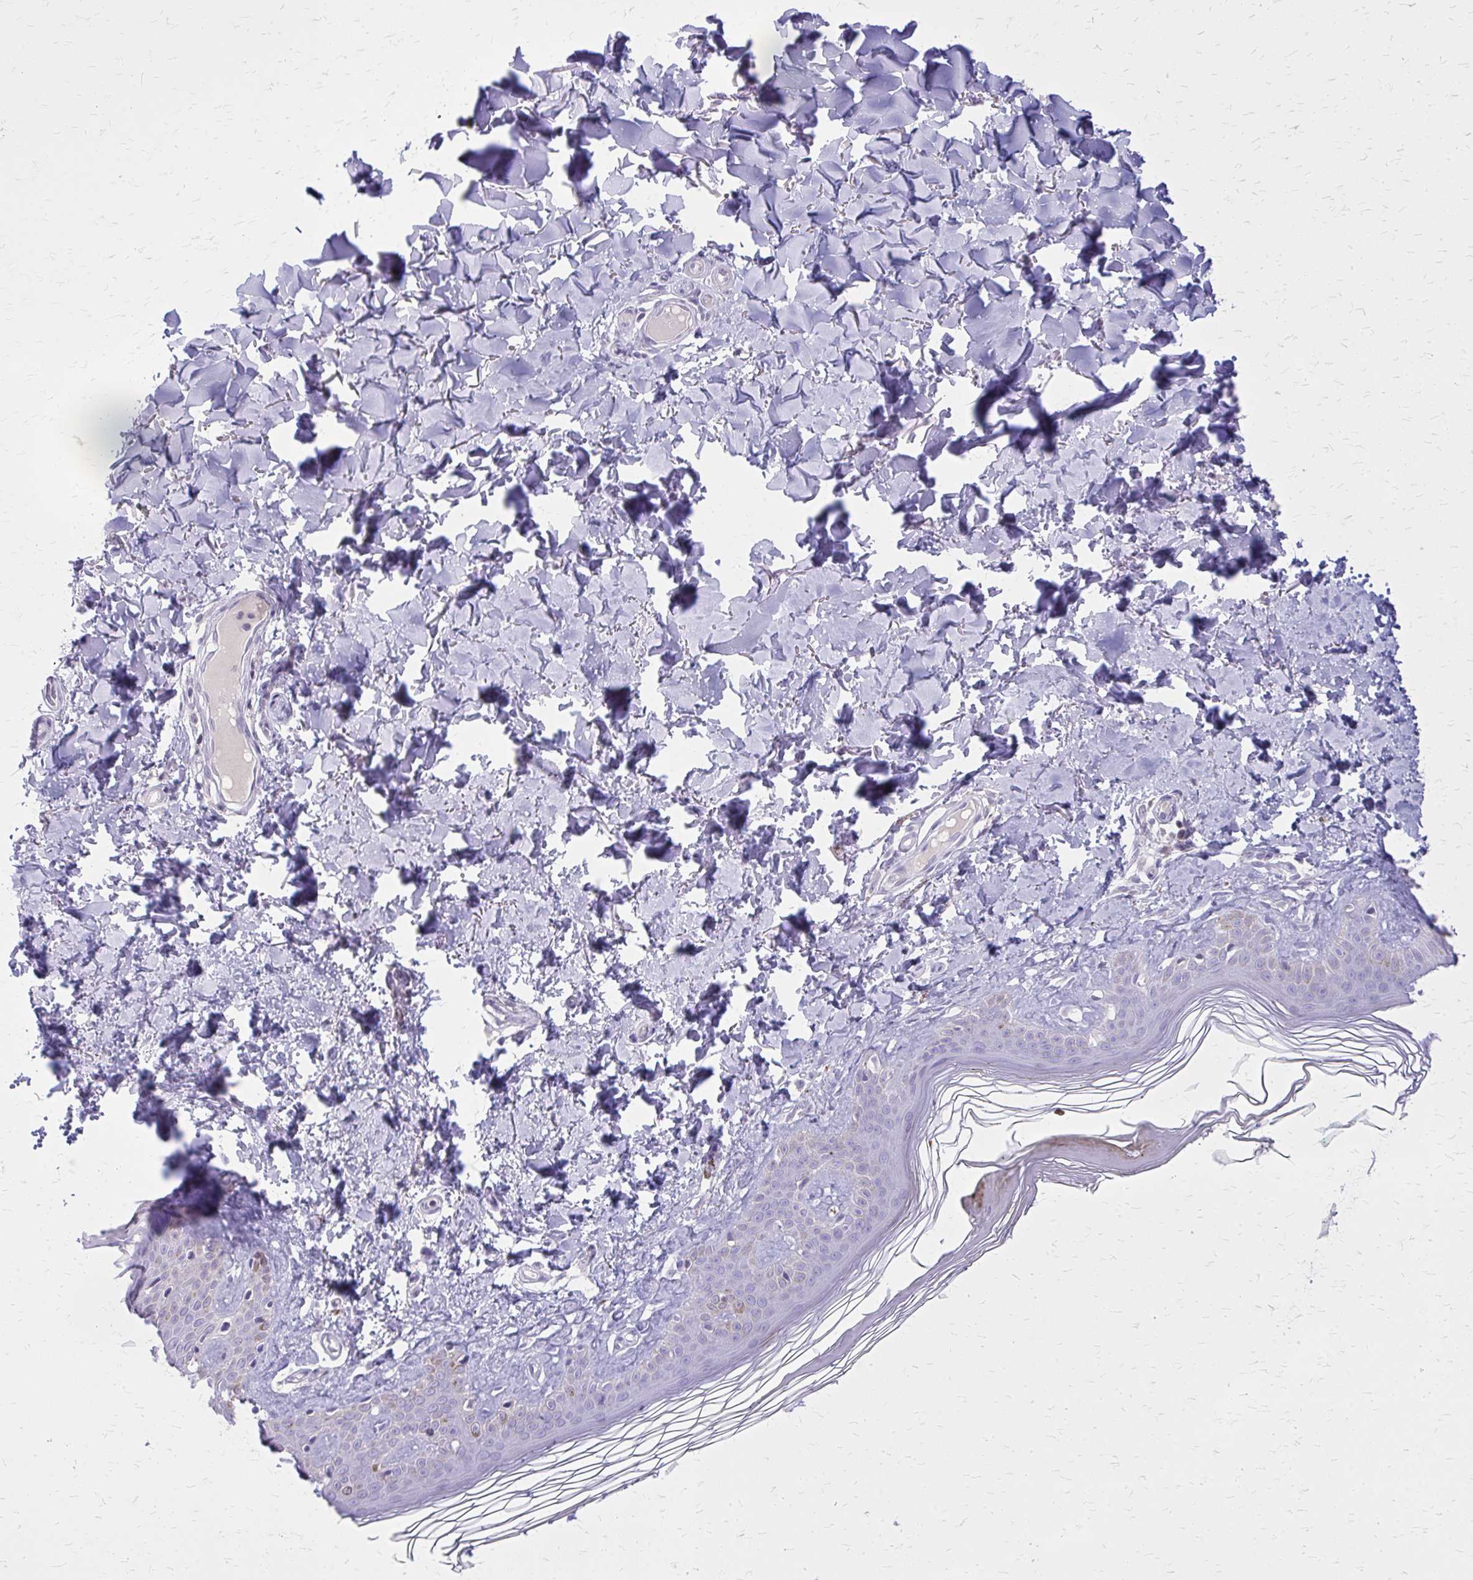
{"staining": {"intensity": "negative", "quantity": "none", "location": "none"}, "tissue": "skin", "cell_type": "Fibroblasts", "image_type": "normal", "snomed": [{"axis": "morphology", "description": "Normal tissue, NOS"}, {"axis": "topography", "description": "Skin"}, {"axis": "topography", "description": "Peripheral nerve tissue"}], "caption": "Image shows no significant protein expression in fibroblasts of unremarkable skin. The staining was performed using DAB (3,3'-diaminobenzidine) to visualize the protein expression in brown, while the nuclei were stained in blue with hematoxylin (Magnification: 20x).", "gene": "GLRX", "patient": {"sex": "female", "age": 45}}